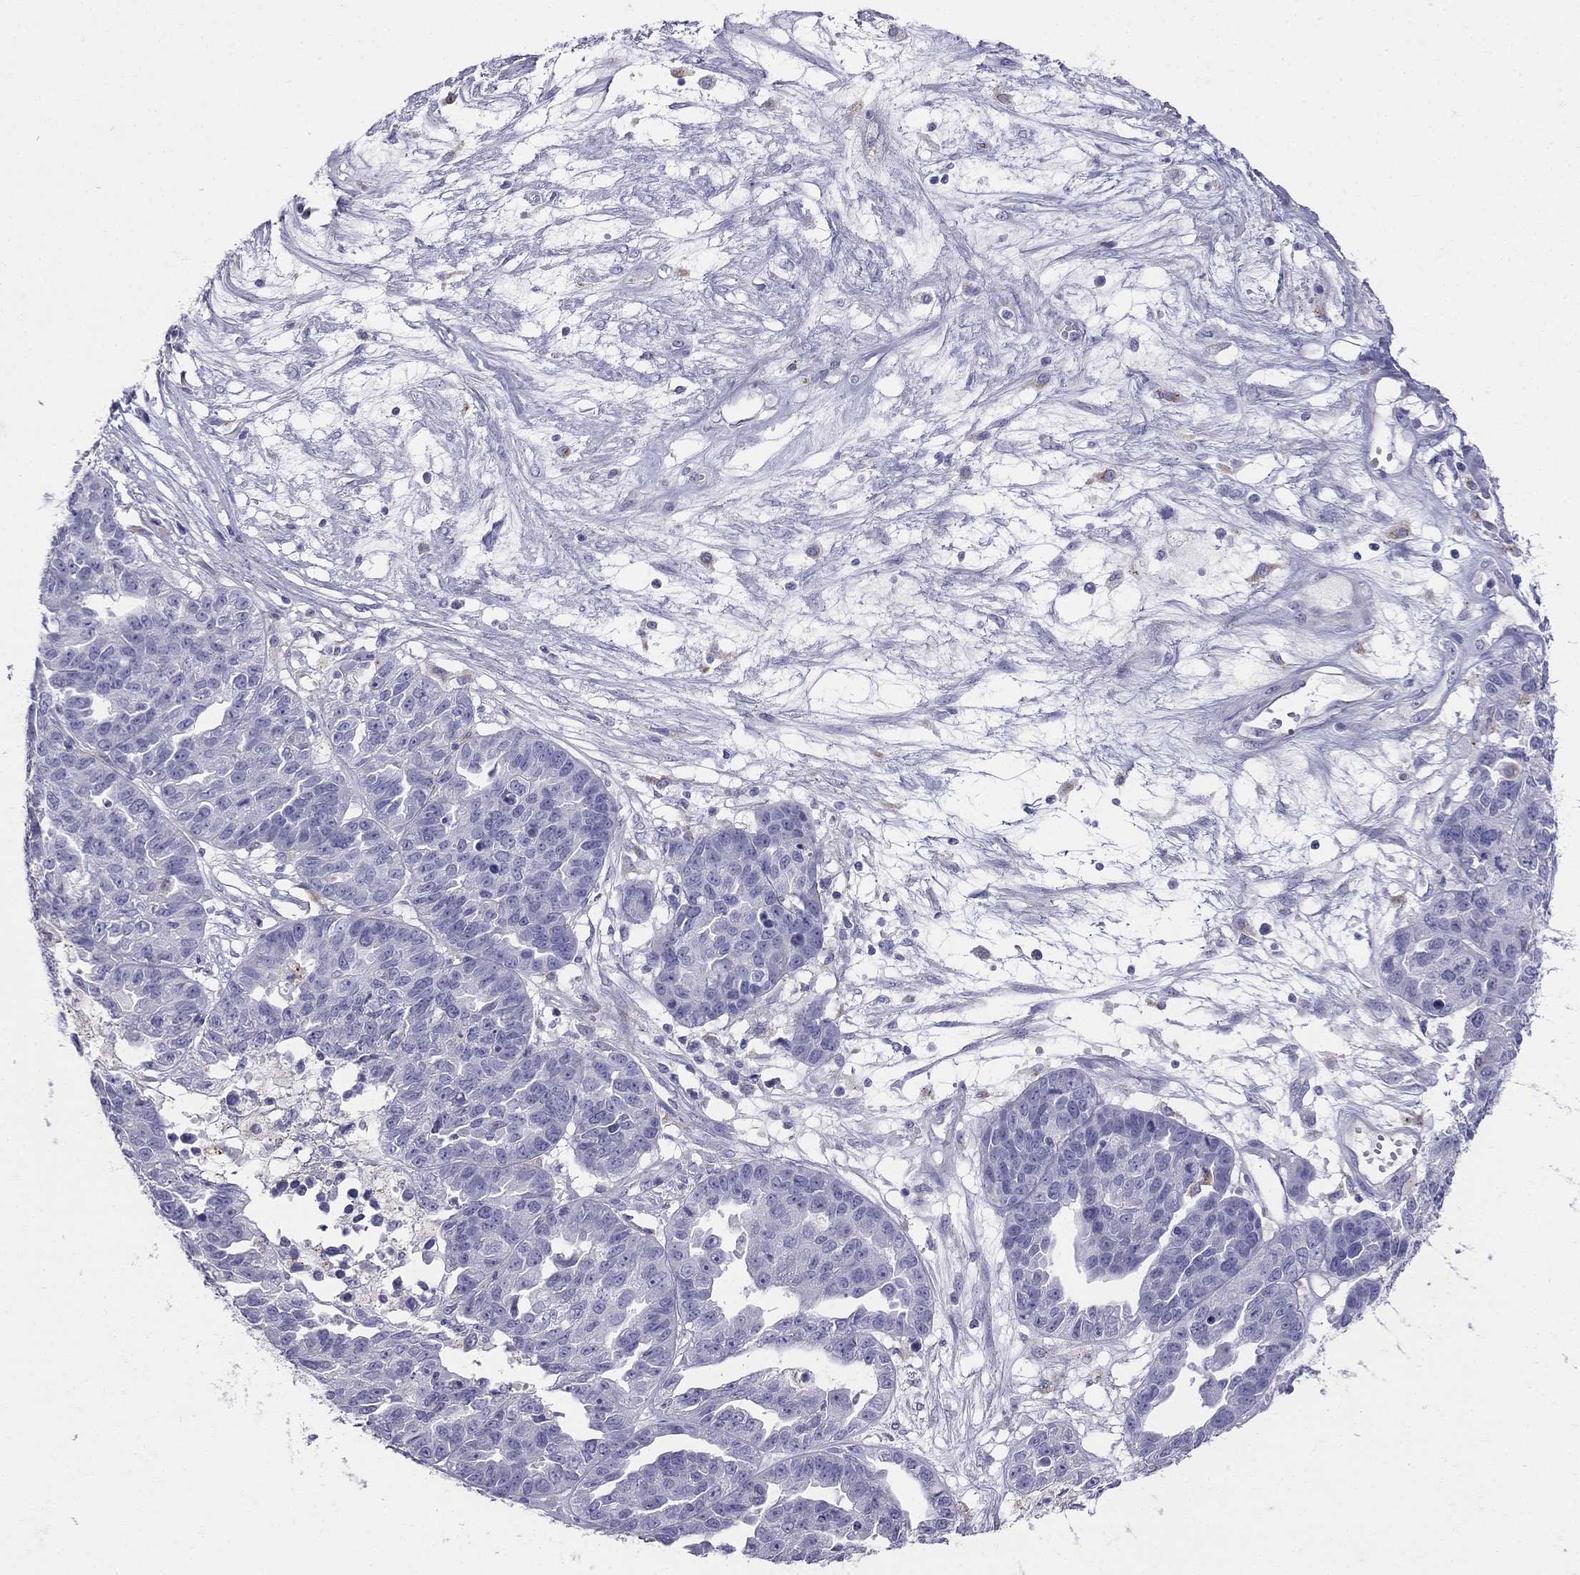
{"staining": {"intensity": "negative", "quantity": "none", "location": "none"}, "tissue": "ovarian cancer", "cell_type": "Tumor cells", "image_type": "cancer", "snomed": [{"axis": "morphology", "description": "Cystadenocarcinoma, serous, NOS"}, {"axis": "topography", "description": "Ovary"}], "caption": "Image shows no protein positivity in tumor cells of ovarian cancer tissue.", "gene": "ALOXE3", "patient": {"sex": "female", "age": 87}}